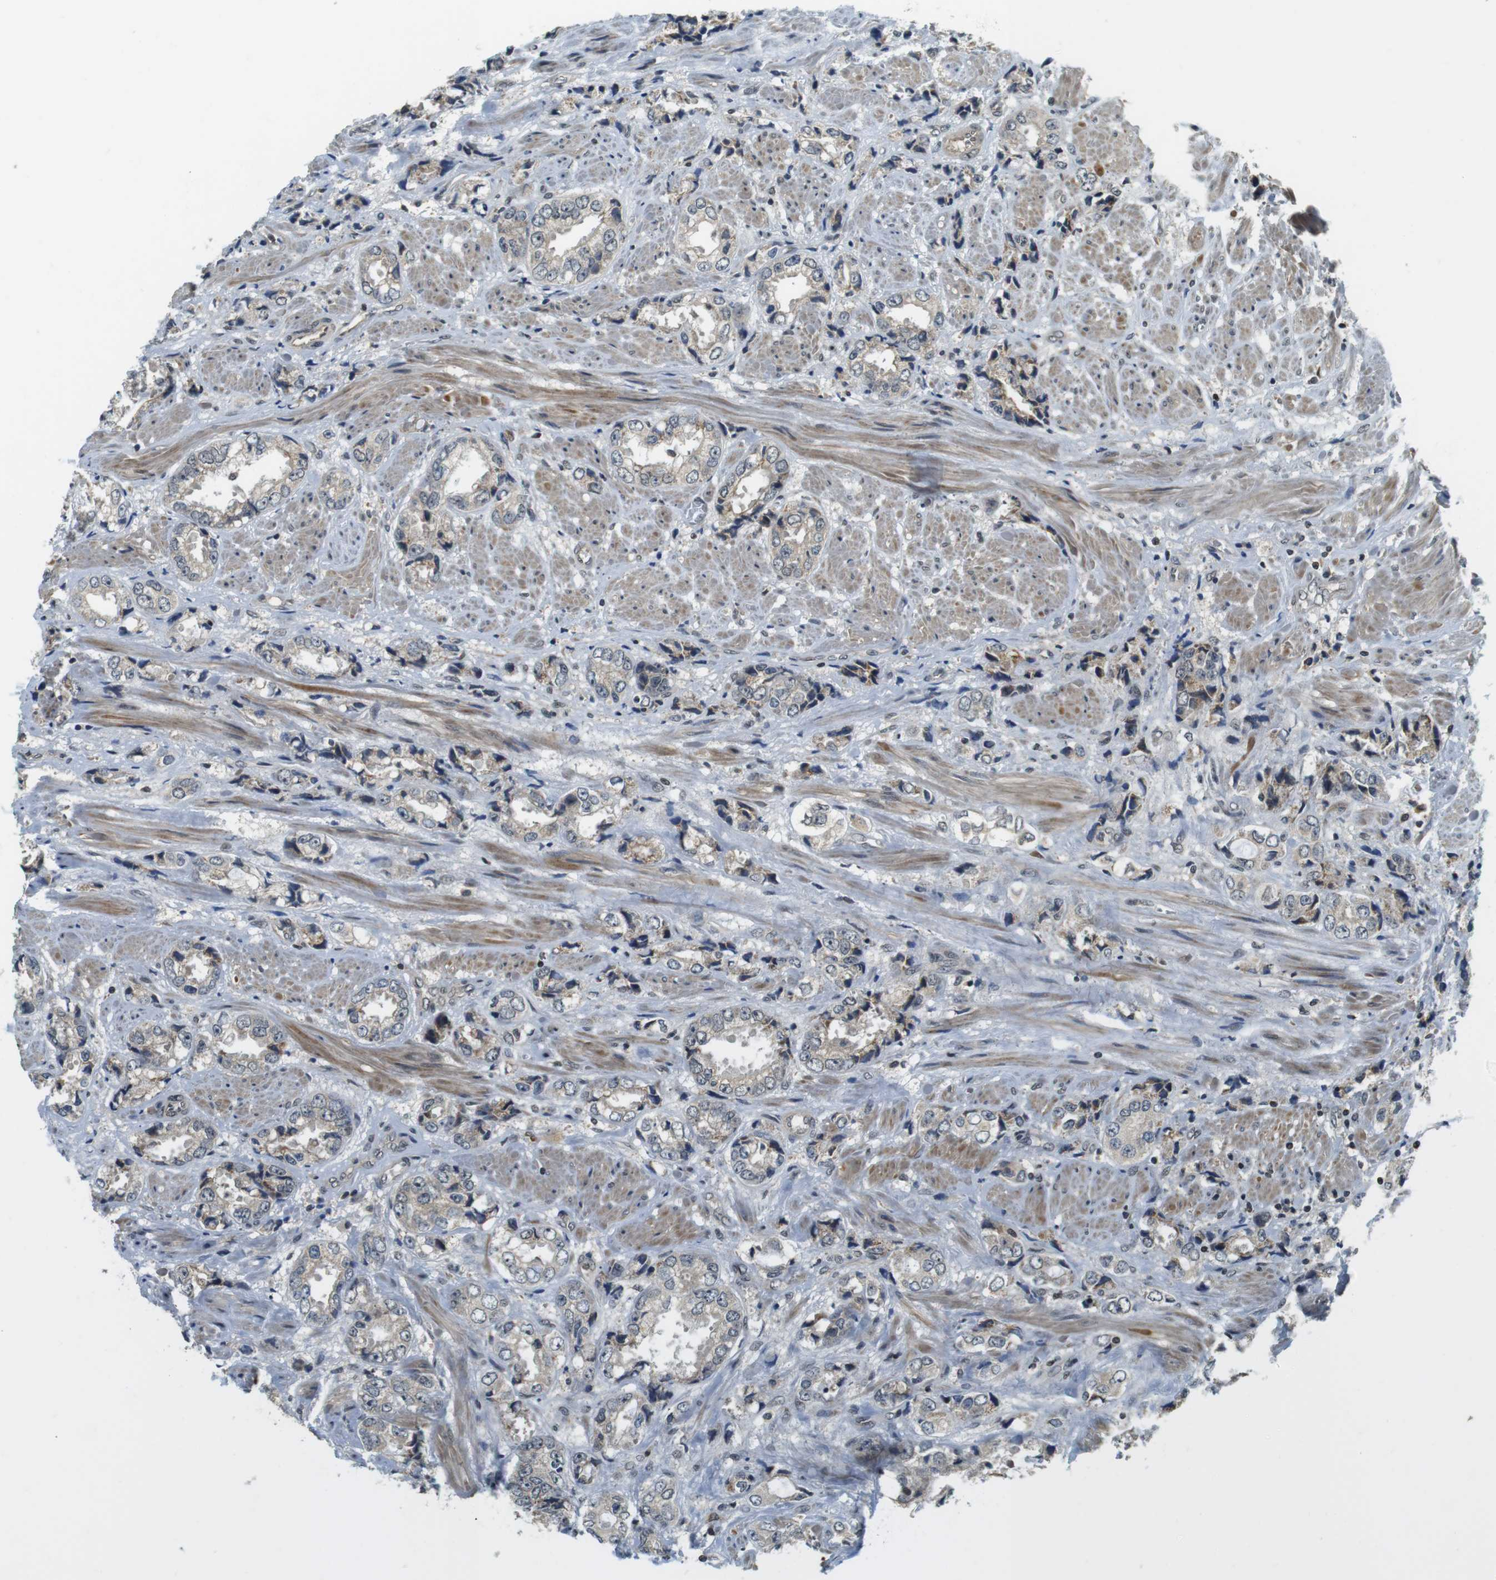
{"staining": {"intensity": "weak", "quantity": "<25%", "location": "cytoplasmic/membranous"}, "tissue": "prostate cancer", "cell_type": "Tumor cells", "image_type": "cancer", "snomed": [{"axis": "morphology", "description": "Adenocarcinoma, High grade"}, {"axis": "topography", "description": "Prostate"}], "caption": "Tumor cells are negative for protein expression in human prostate cancer.", "gene": "BRD4", "patient": {"sex": "male", "age": 61}}